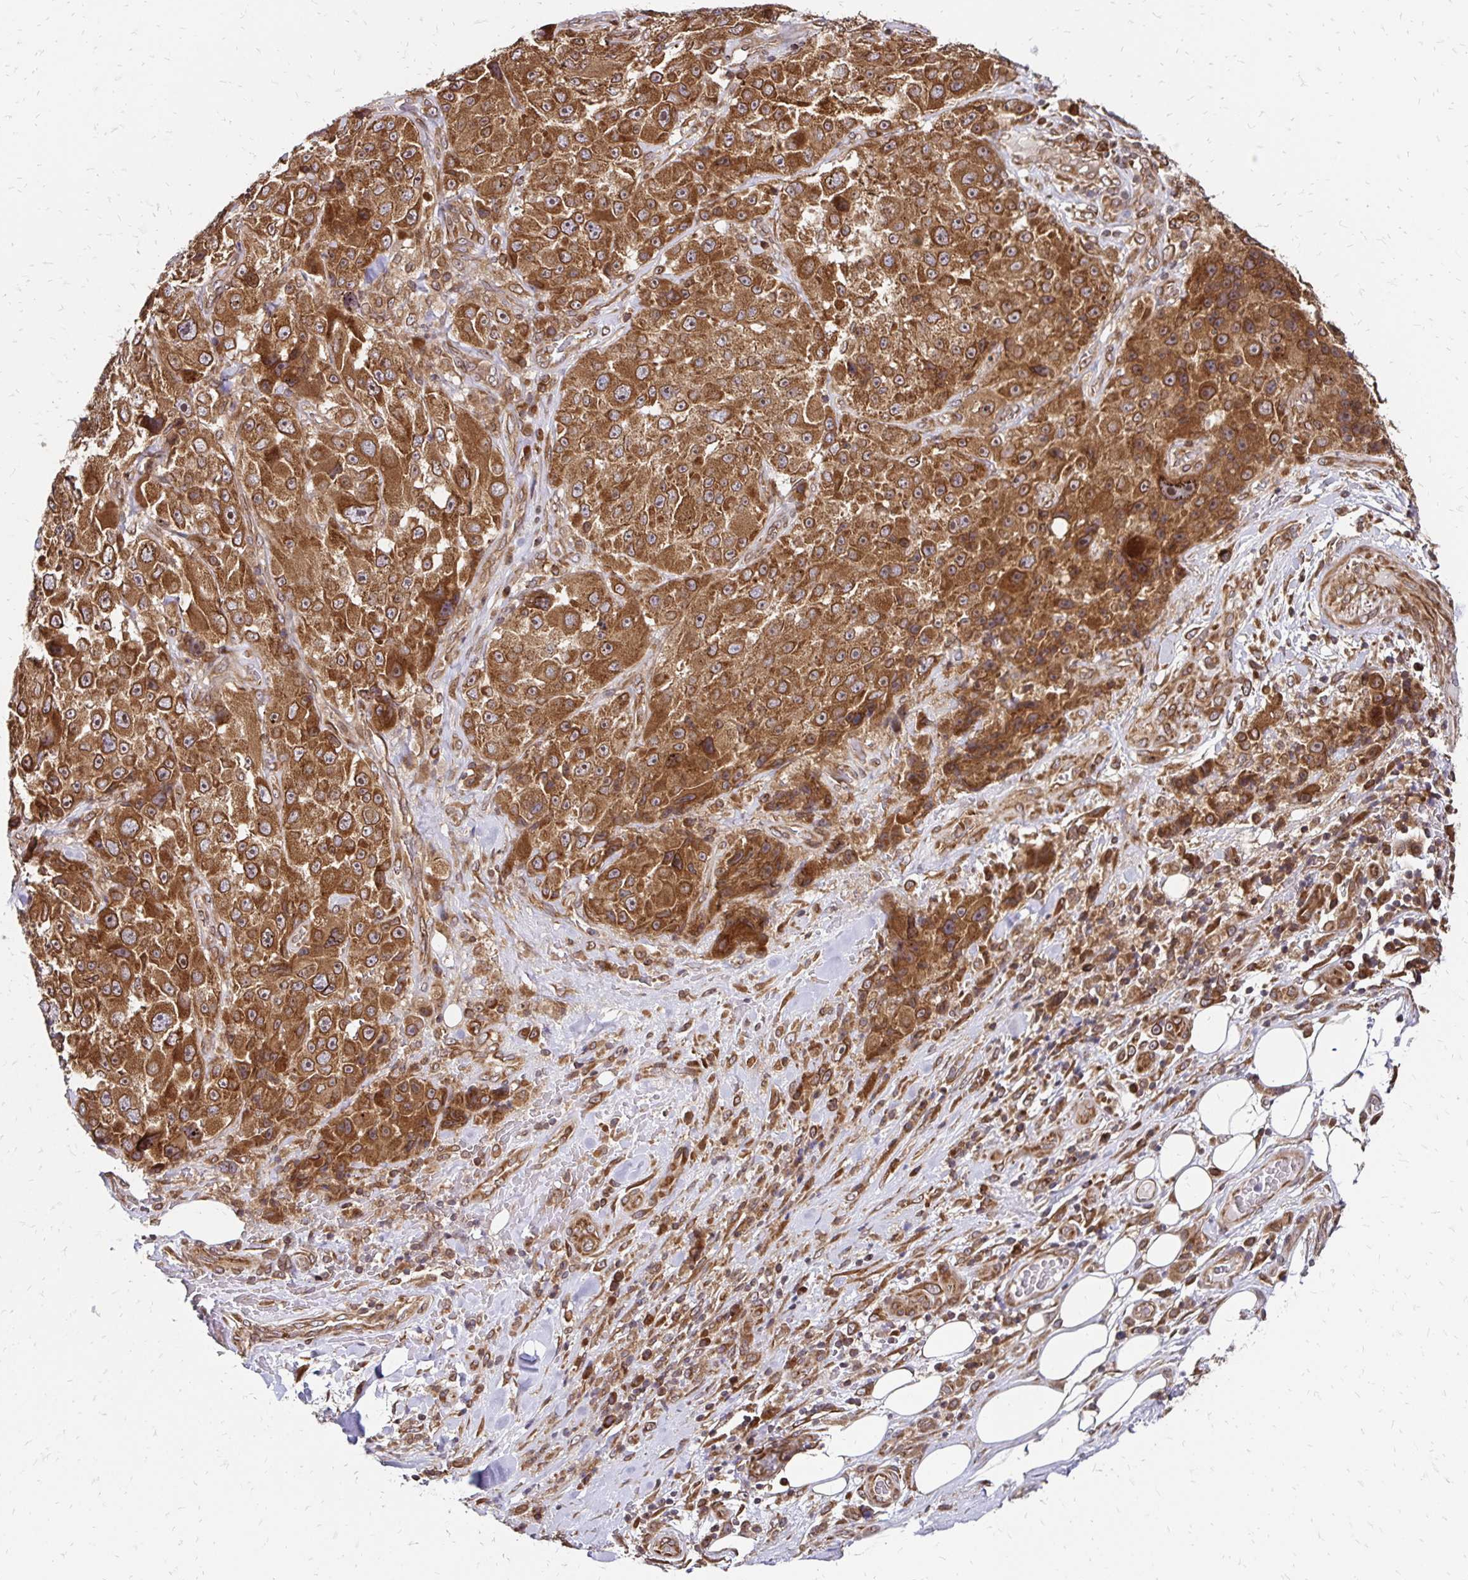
{"staining": {"intensity": "strong", "quantity": ">75%", "location": "cytoplasmic/membranous"}, "tissue": "melanoma", "cell_type": "Tumor cells", "image_type": "cancer", "snomed": [{"axis": "morphology", "description": "Malignant melanoma, Metastatic site"}, {"axis": "topography", "description": "Lymph node"}], "caption": "Immunohistochemistry (DAB (3,3'-diaminobenzidine)) staining of human malignant melanoma (metastatic site) shows strong cytoplasmic/membranous protein positivity in approximately >75% of tumor cells.", "gene": "ZW10", "patient": {"sex": "male", "age": 62}}